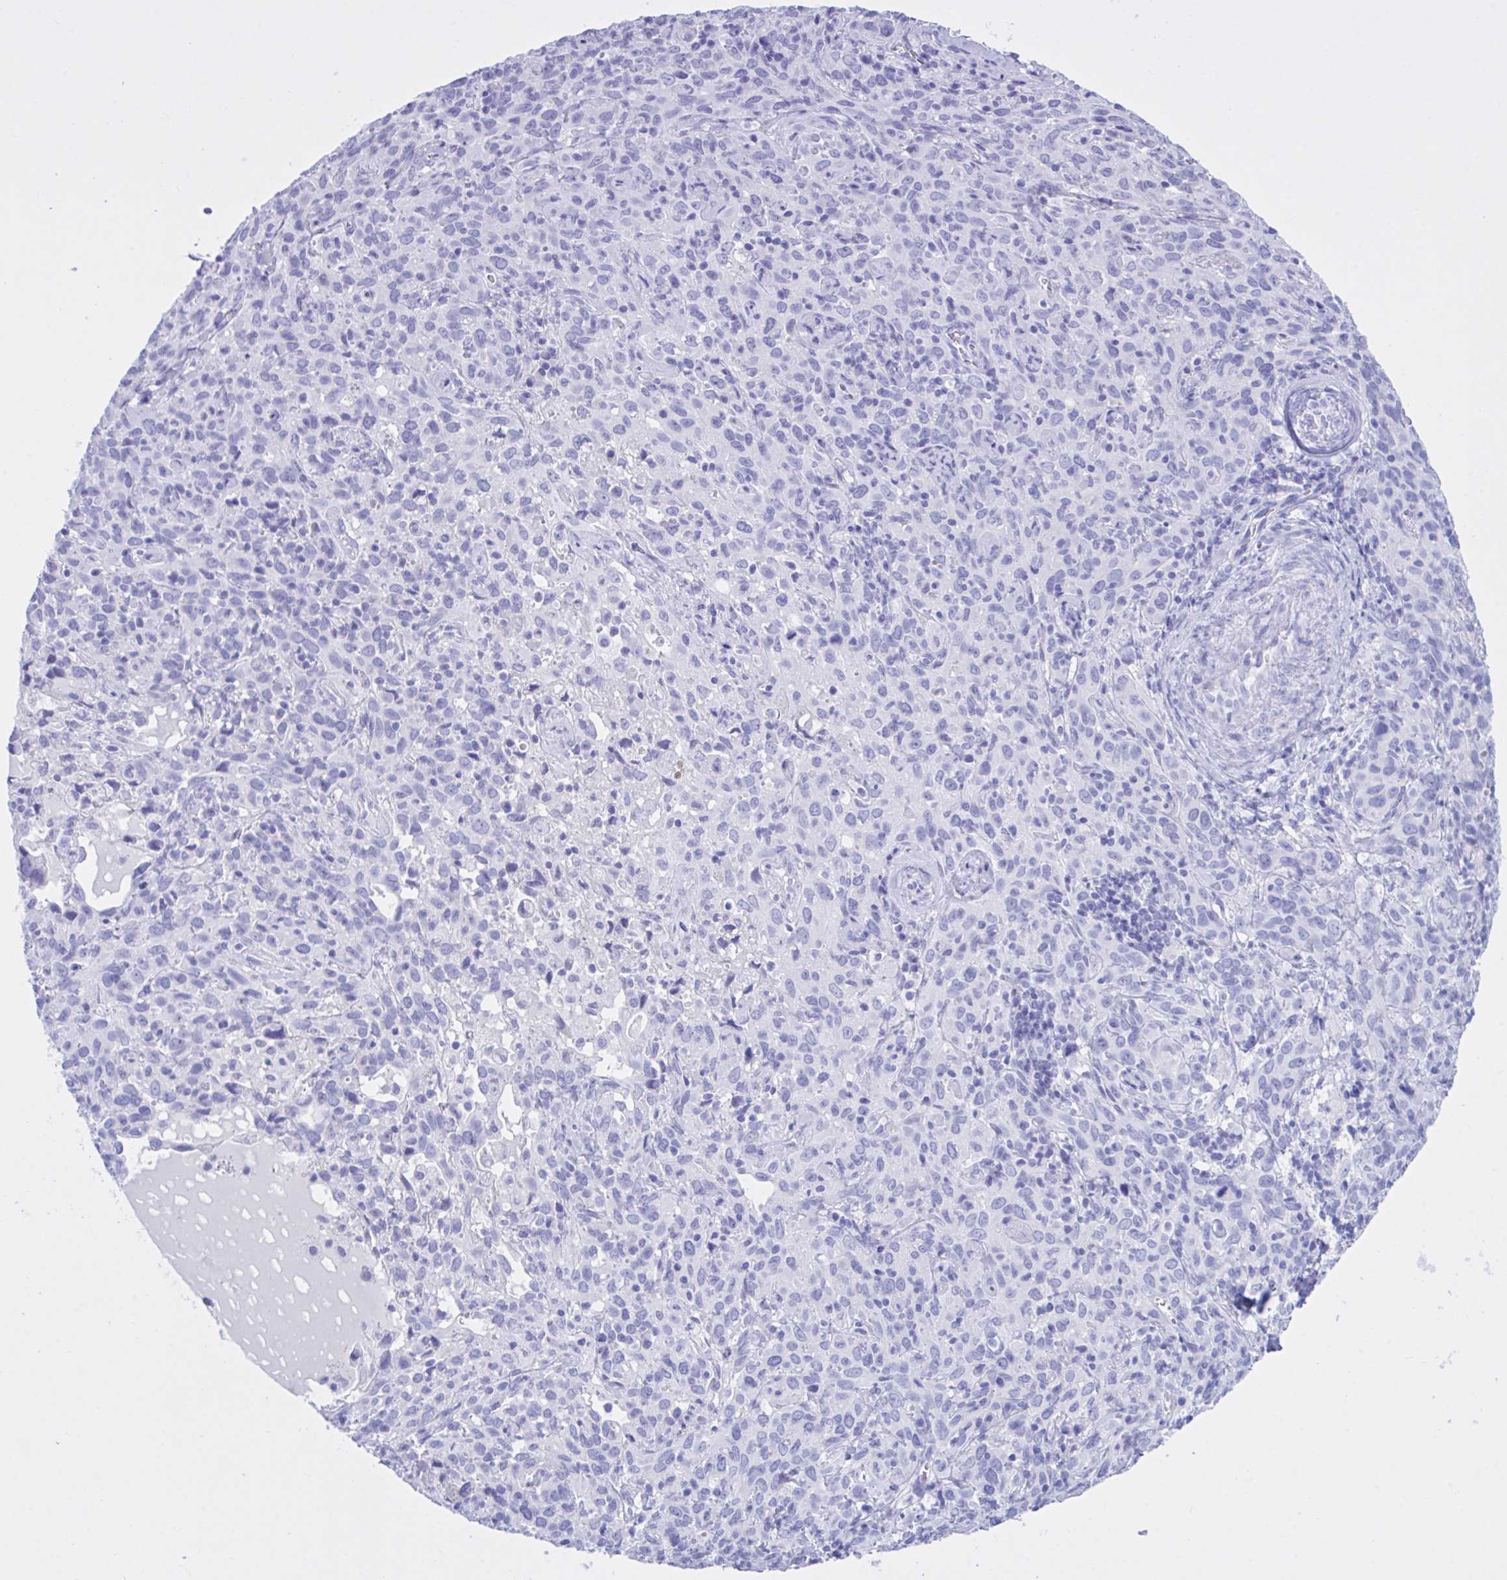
{"staining": {"intensity": "negative", "quantity": "none", "location": "none"}, "tissue": "cervical cancer", "cell_type": "Tumor cells", "image_type": "cancer", "snomed": [{"axis": "morphology", "description": "Normal tissue, NOS"}, {"axis": "morphology", "description": "Squamous cell carcinoma, NOS"}, {"axis": "topography", "description": "Cervix"}], "caption": "Immunohistochemistry (IHC) of squamous cell carcinoma (cervical) demonstrates no expression in tumor cells. (Brightfield microscopy of DAB (3,3'-diaminobenzidine) IHC at high magnification).", "gene": "BEX5", "patient": {"sex": "female", "age": 51}}